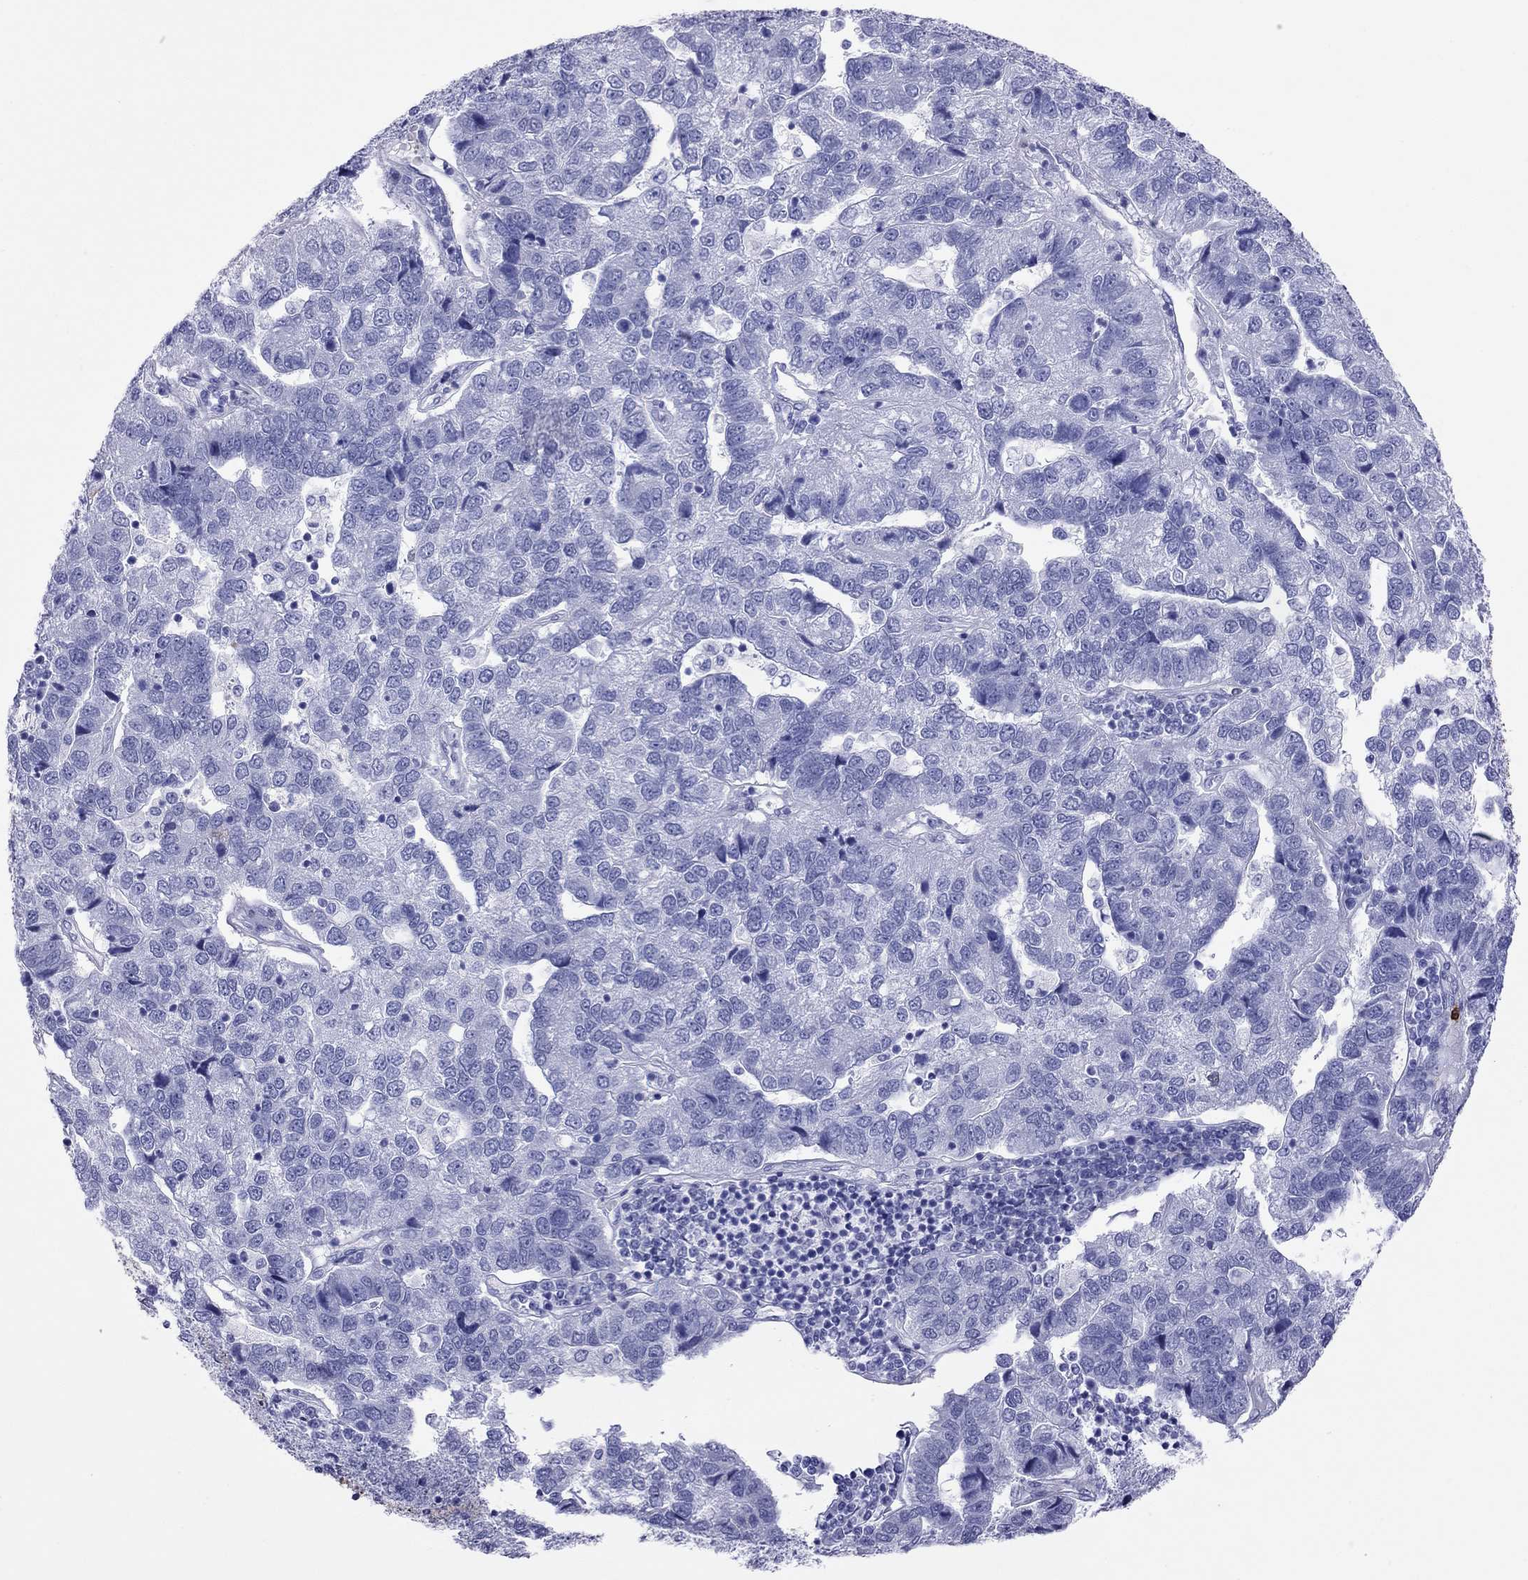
{"staining": {"intensity": "negative", "quantity": "none", "location": "none"}, "tissue": "pancreatic cancer", "cell_type": "Tumor cells", "image_type": "cancer", "snomed": [{"axis": "morphology", "description": "Adenocarcinoma, NOS"}, {"axis": "topography", "description": "Pancreas"}], "caption": "Immunohistochemistry (IHC) photomicrograph of neoplastic tissue: adenocarcinoma (pancreatic) stained with DAB (3,3'-diaminobenzidine) shows no significant protein staining in tumor cells.", "gene": "SLAMF1", "patient": {"sex": "female", "age": 61}}